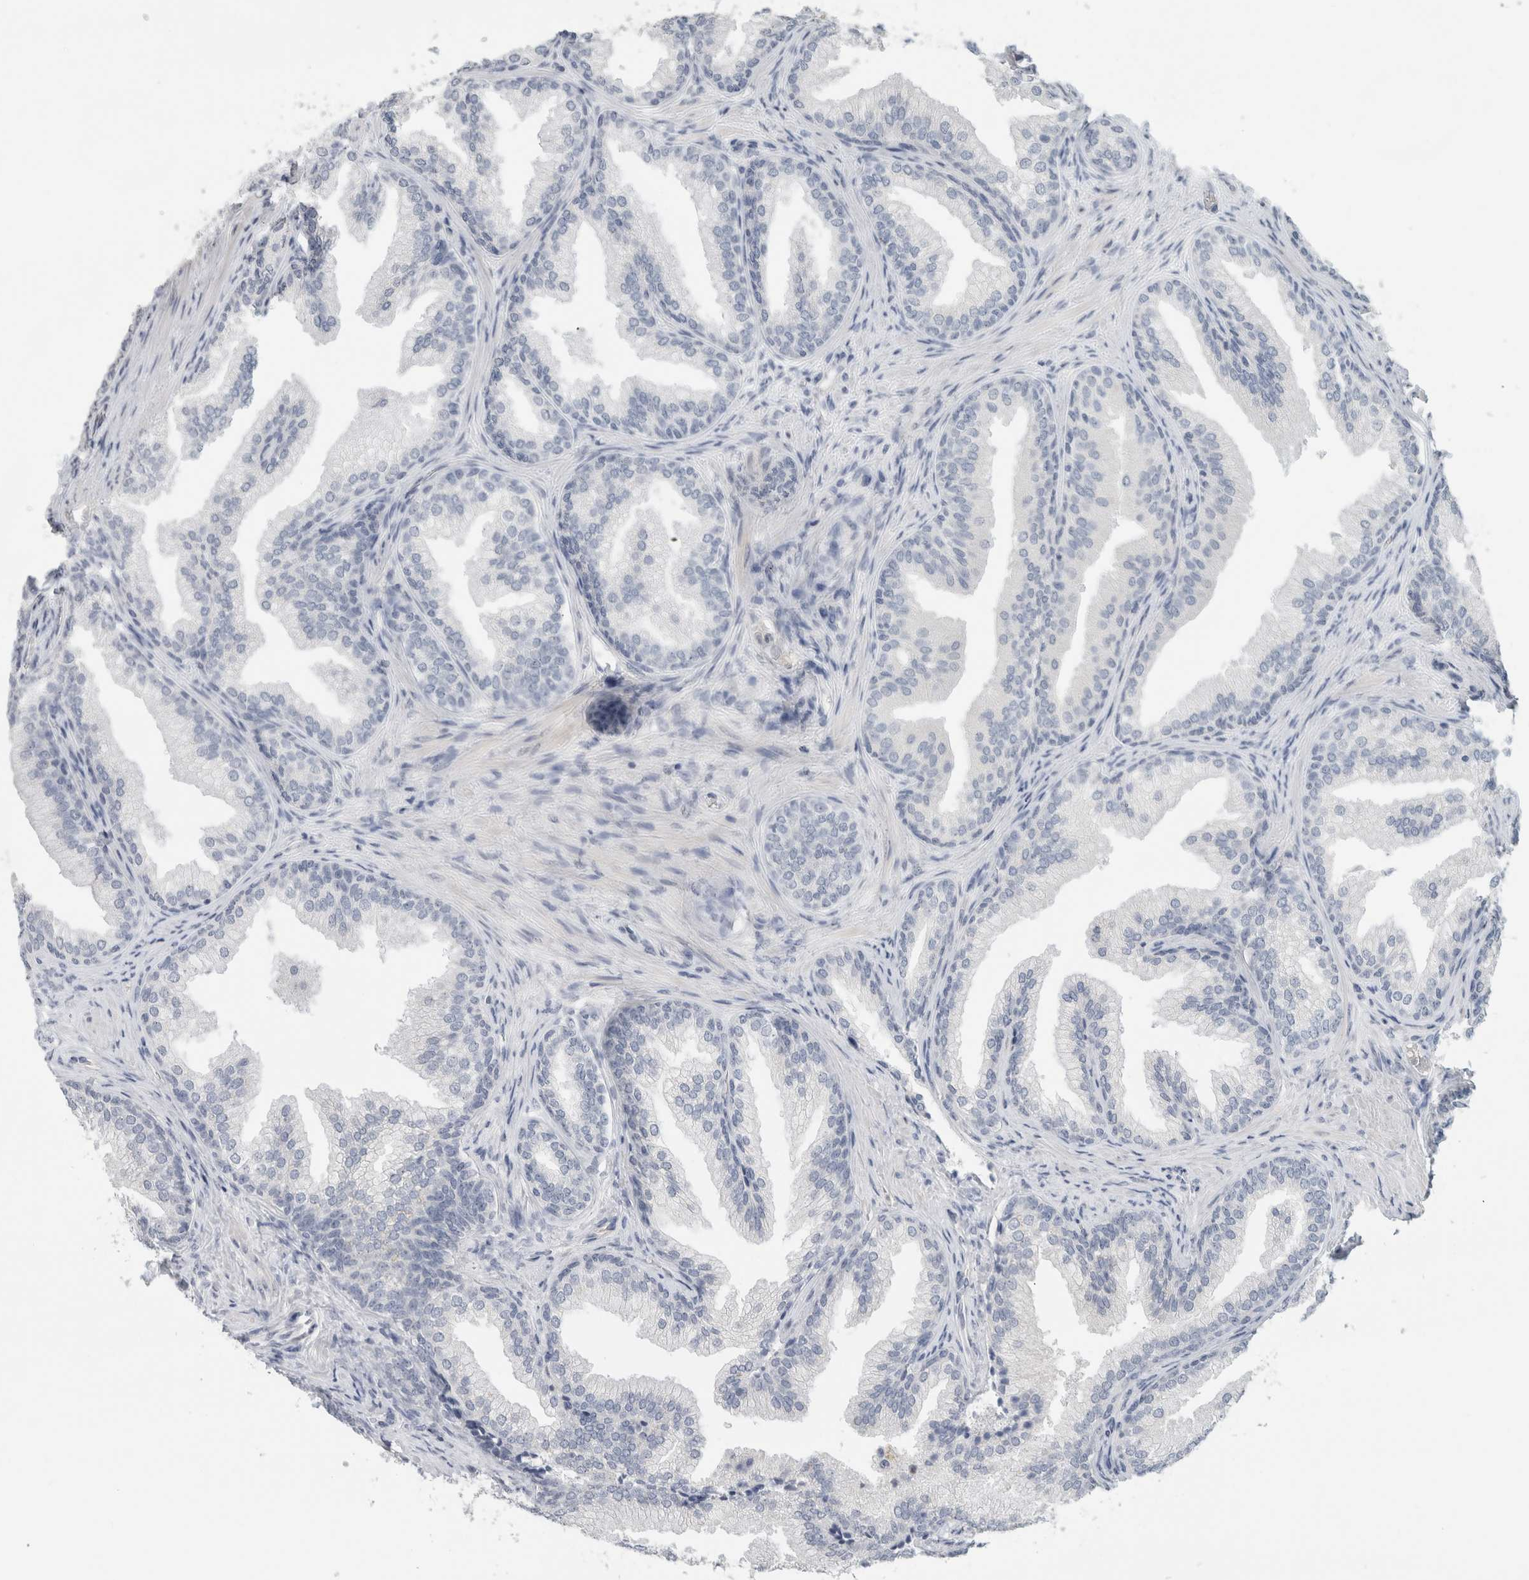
{"staining": {"intensity": "negative", "quantity": "none", "location": "none"}, "tissue": "prostate", "cell_type": "Glandular cells", "image_type": "normal", "snomed": [{"axis": "morphology", "description": "Normal tissue, NOS"}, {"axis": "topography", "description": "Prostate"}], "caption": "Unremarkable prostate was stained to show a protein in brown. There is no significant staining in glandular cells. (DAB (3,3'-diaminobenzidine) IHC with hematoxylin counter stain).", "gene": "FMR1NB", "patient": {"sex": "male", "age": 76}}